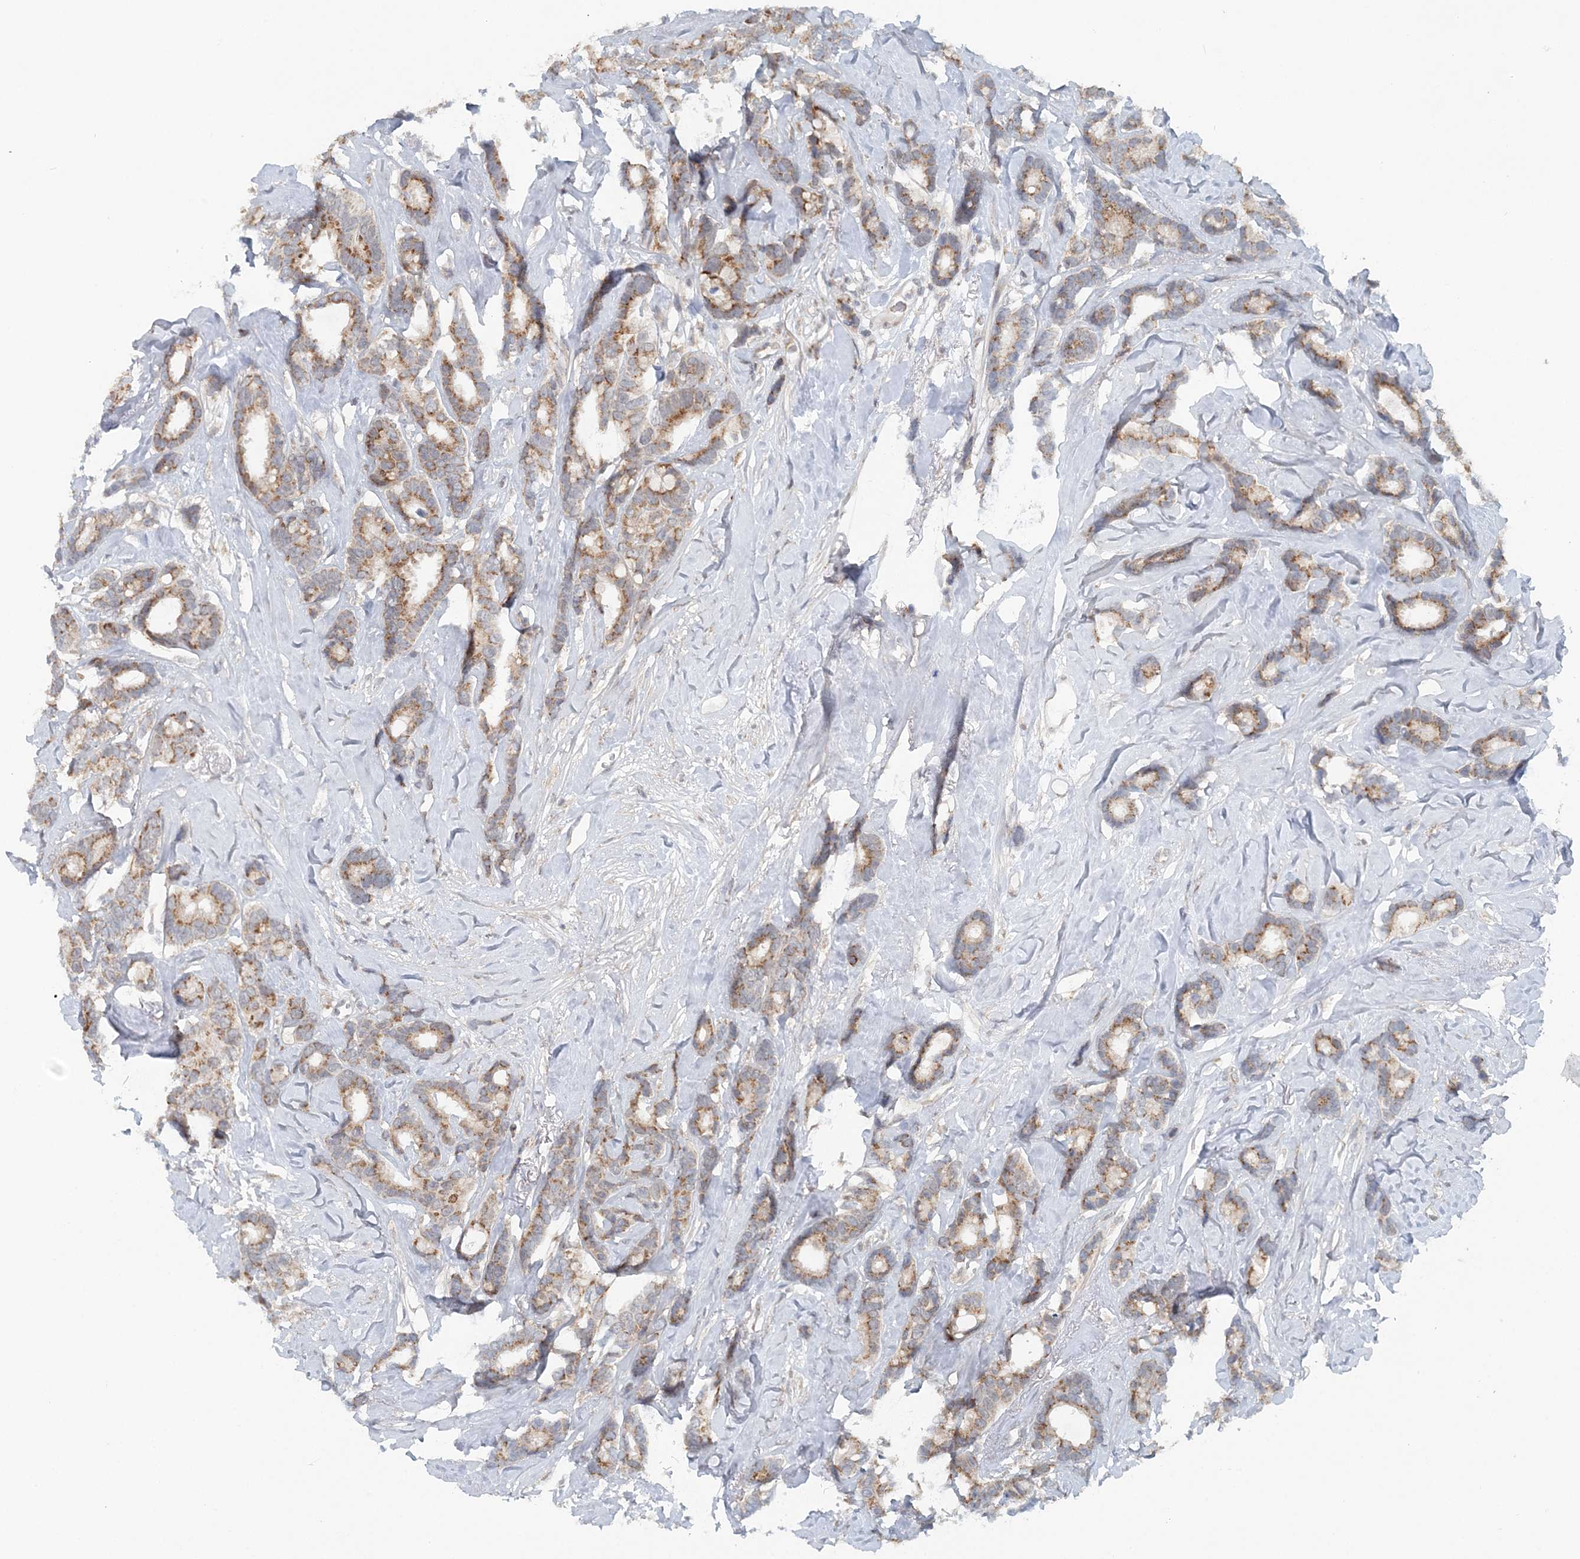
{"staining": {"intensity": "moderate", "quantity": ">75%", "location": "cytoplasmic/membranous"}, "tissue": "breast cancer", "cell_type": "Tumor cells", "image_type": "cancer", "snomed": [{"axis": "morphology", "description": "Duct carcinoma"}, {"axis": "topography", "description": "Breast"}], "caption": "Intraductal carcinoma (breast) tissue exhibits moderate cytoplasmic/membranous staining in about >75% of tumor cells The staining was performed using DAB (3,3'-diaminobenzidine), with brown indicating positive protein expression. Nuclei are stained blue with hematoxylin.", "gene": "RNF150", "patient": {"sex": "female", "age": 87}}